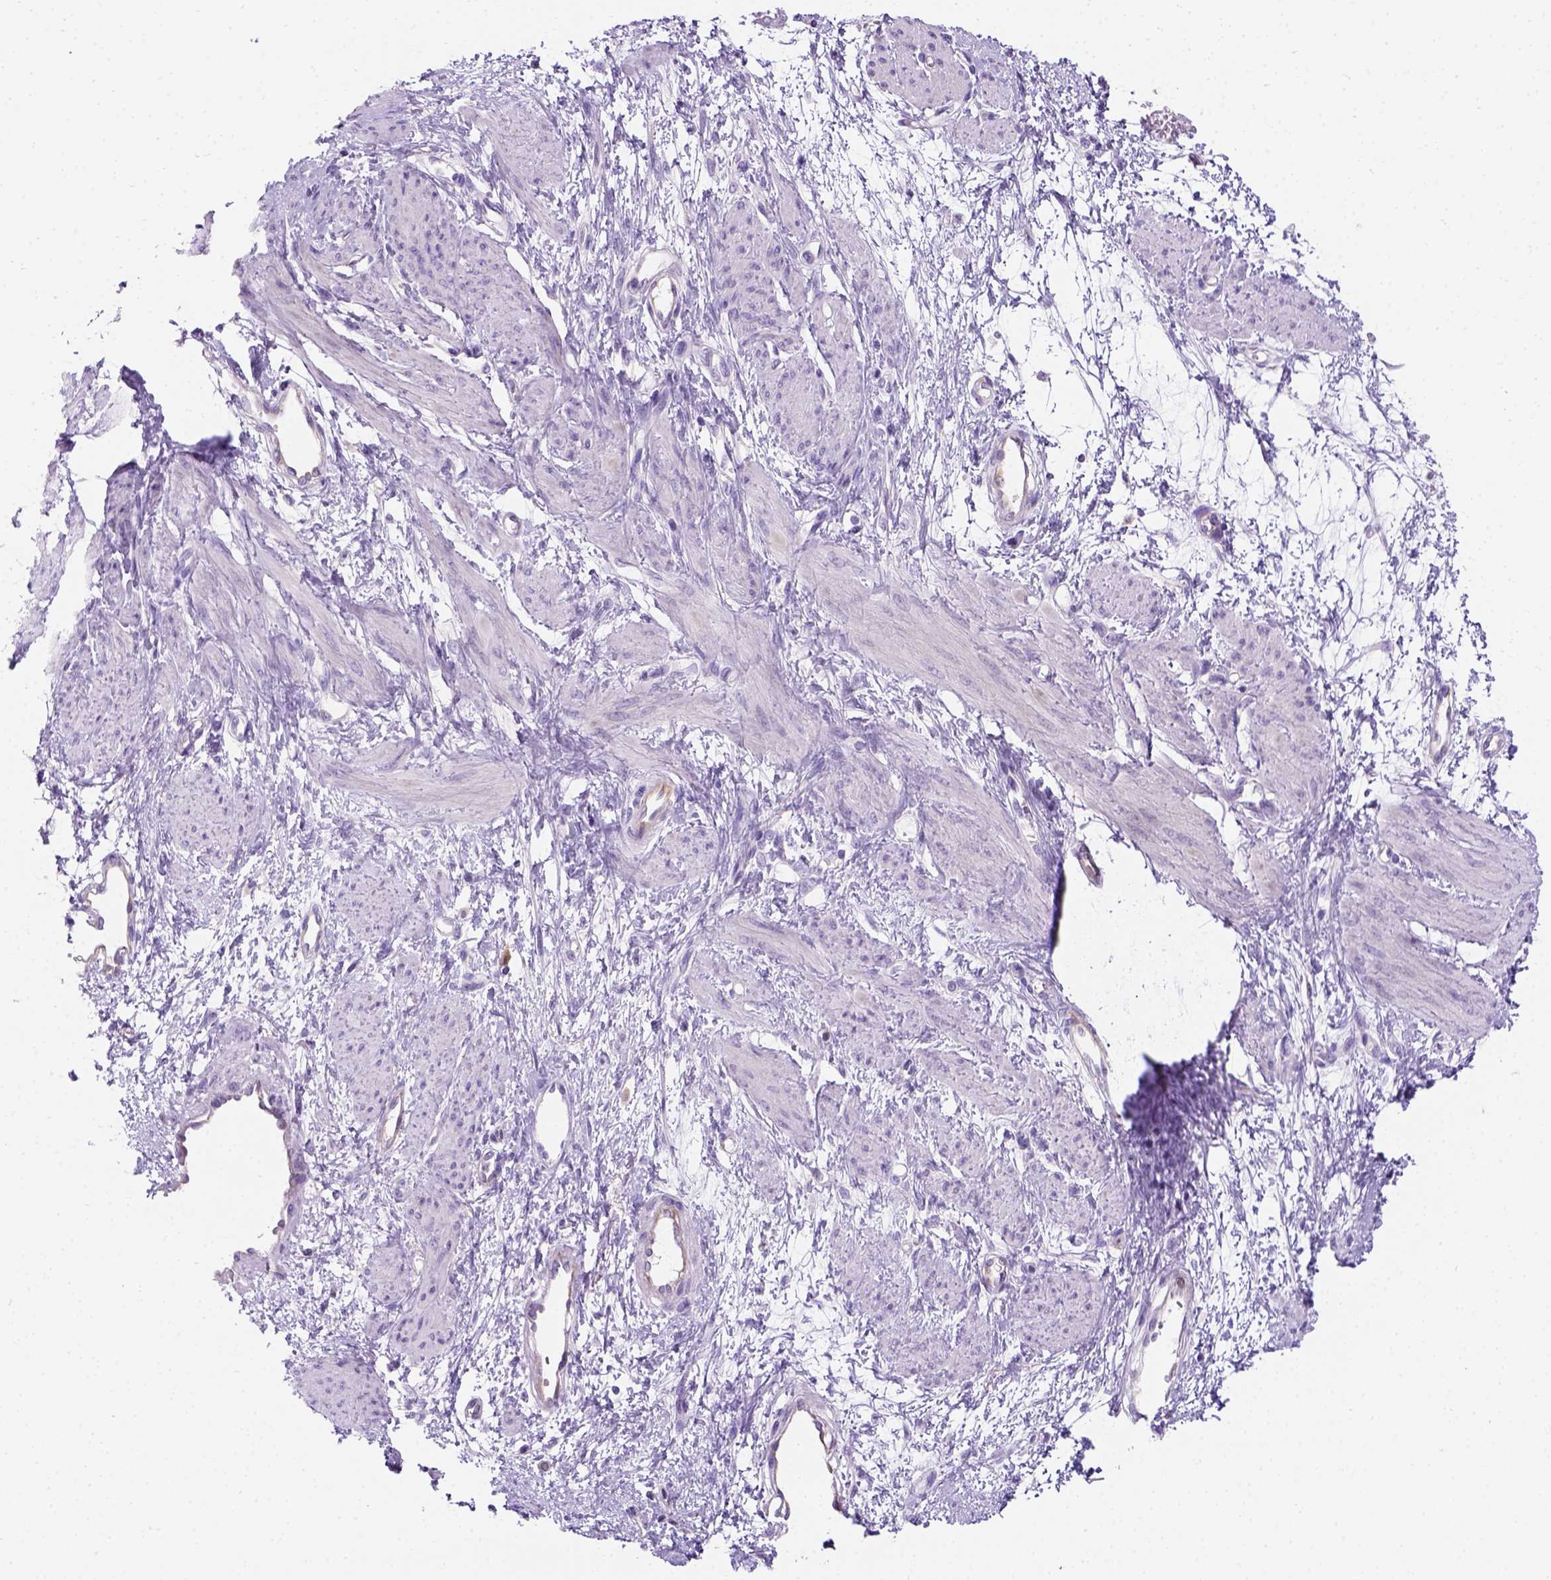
{"staining": {"intensity": "negative", "quantity": "none", "location": "none"}, "tissue": "smooth muscle", "cell_type": "Smooth muscle cells", "image_type": "normal", "snomed": [{"axis": "morphology", "description": "Normal tissue, NOS"}, {"axis": "topography", "description": "Smooth muscle"}, {"axis": "topography", "description": "Uterus"}], "caption": "Smooth muscle cells are negative for protein expression in normal human smooth muscle. (DAB immunohistochemistry (IHC), high magnification).", "gene": "C20orf144", "patient": {"sex": "female", "age": 39}}